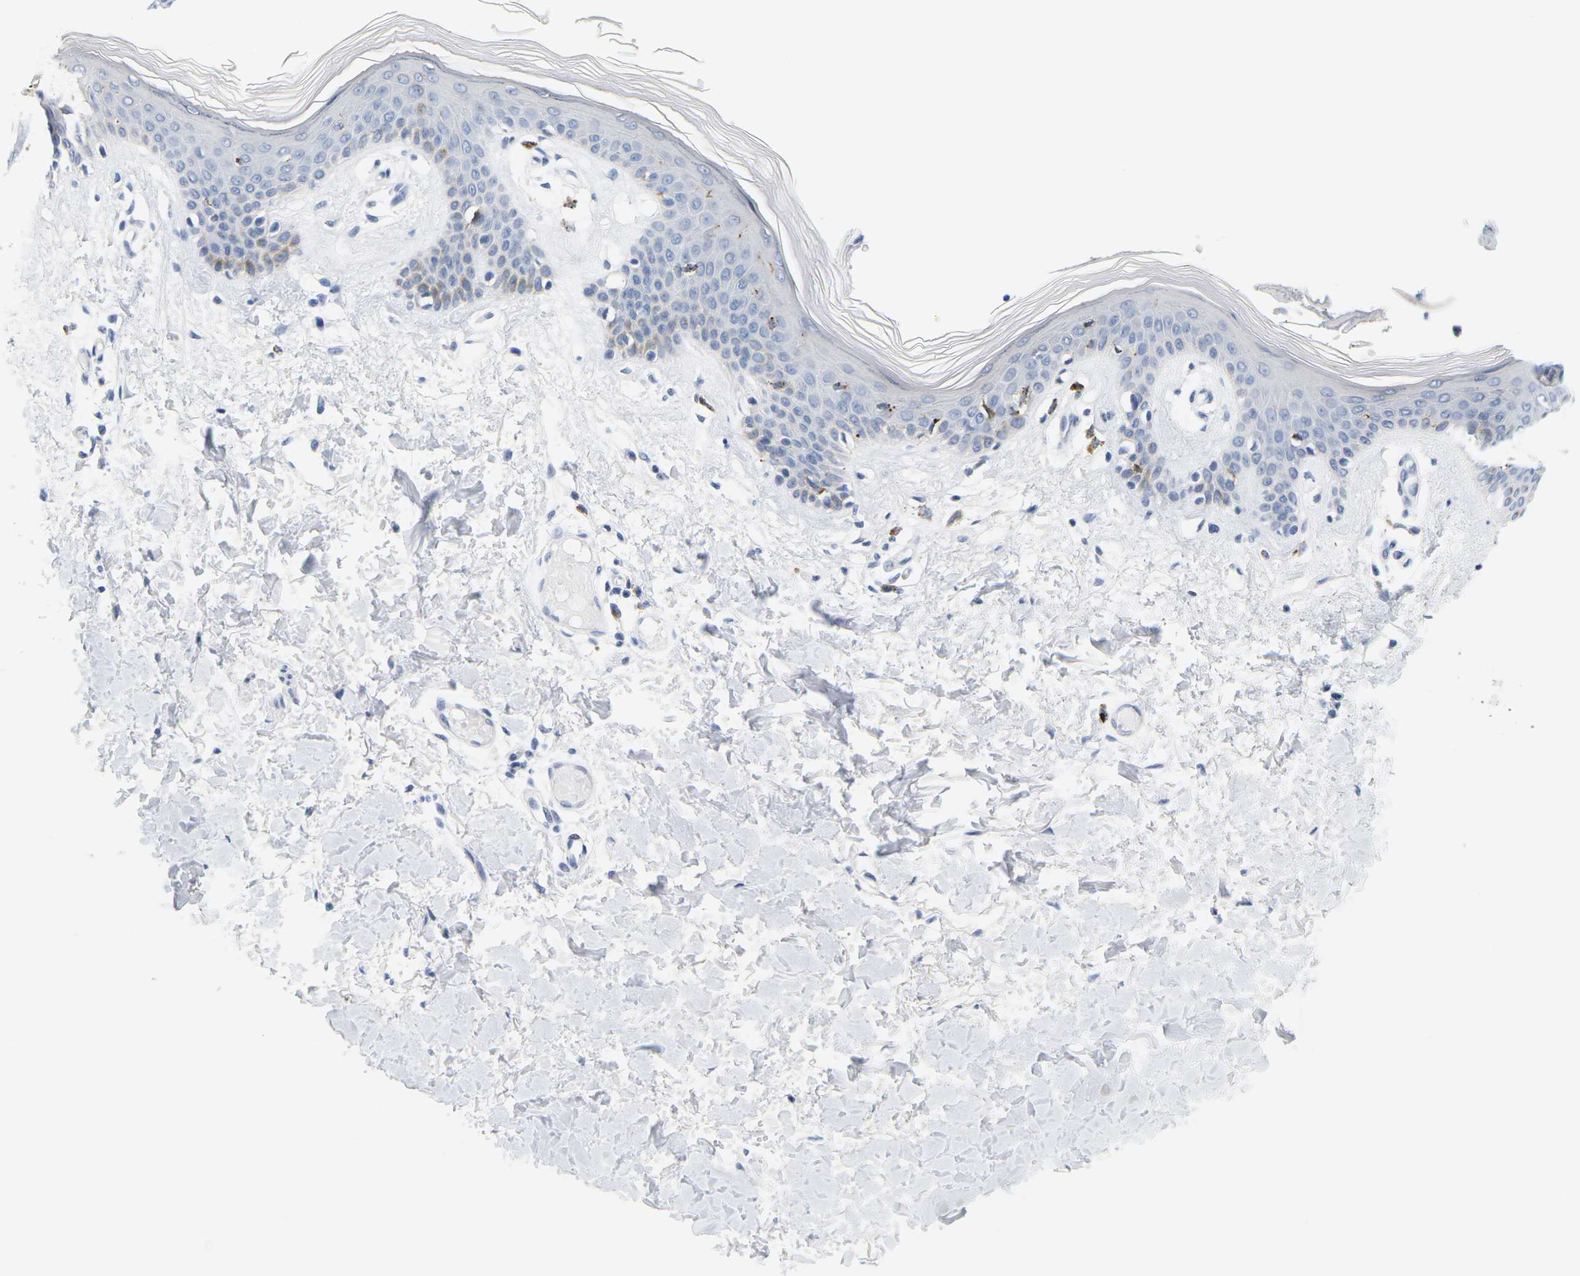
{"staining": {"intensity": "negative", "quantity": "none", "location": "none"}, "tissue": "skin", "cell_type": "Fibroblasts", "image_type": "normal", "snomed": [{"axis": "morphology", "description": "Normal tissue, NOS"}, {"axis": "topography", "description": "Skin"}], "caption": "The image displays no significant staining in fibroblasts of skin.", "gene": "HLA", "patient": {"sex": "male", "age": 53}}